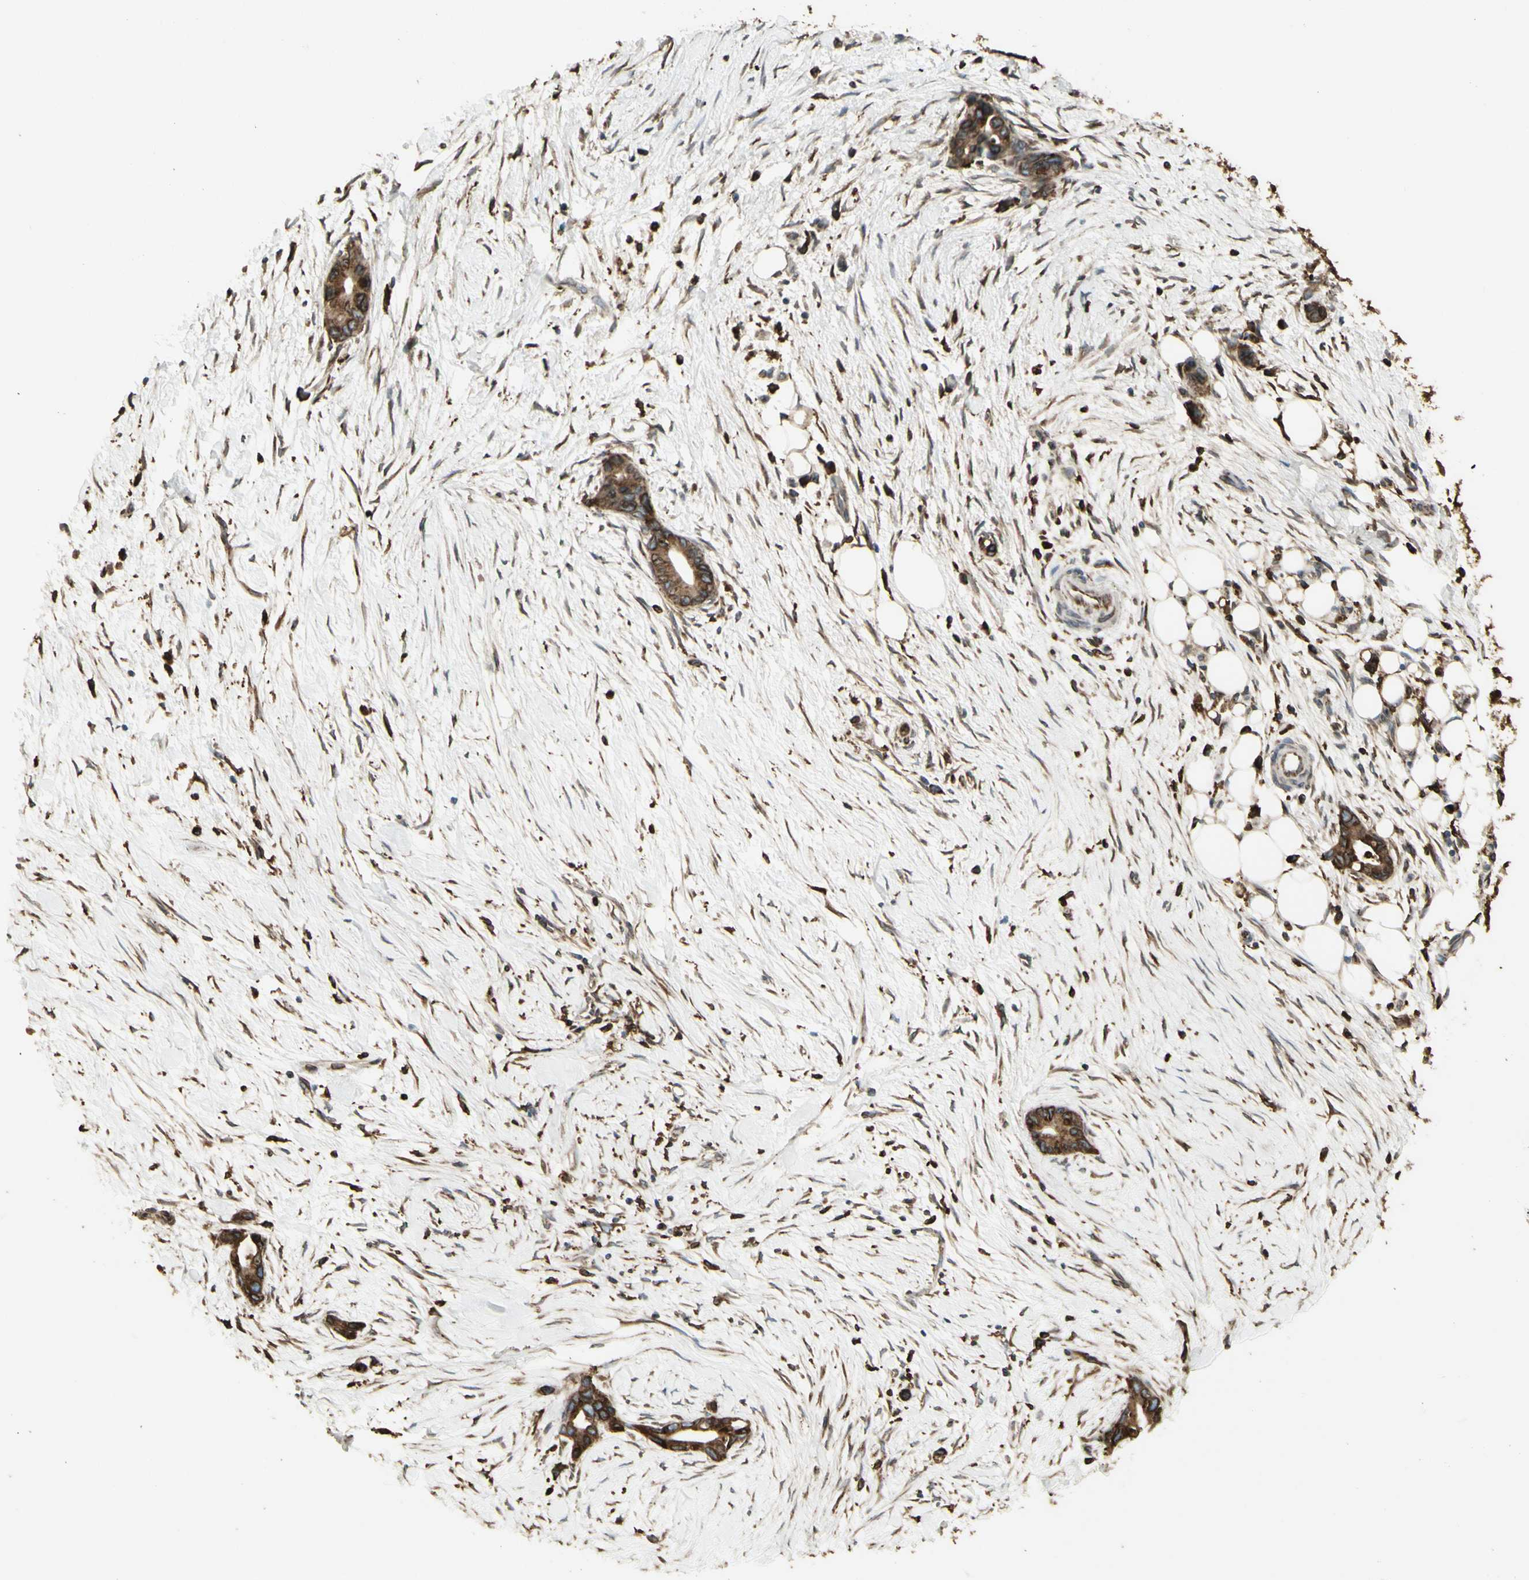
{"staining": {"intensity": "moderate", "quantity": ">75%", "location": "cytoplasmic/membranous"}, "tissue": "liver cancer", "cell_type": "Tumor cells", "image_type": "cancer", "snomed": [{"axis": "morphology", "description": "Cholangiocarcinoma"}, {"axis": "topography", "description": "Liver"}], "caption": "Tumor cells demonstrate medium levels of moderate cytoplasmic/membranous expression in about >75% of cells in human cholangiocarcinoma (liver).", "gene": "CANX", "patient": {"sex": "female", "age": 55}}